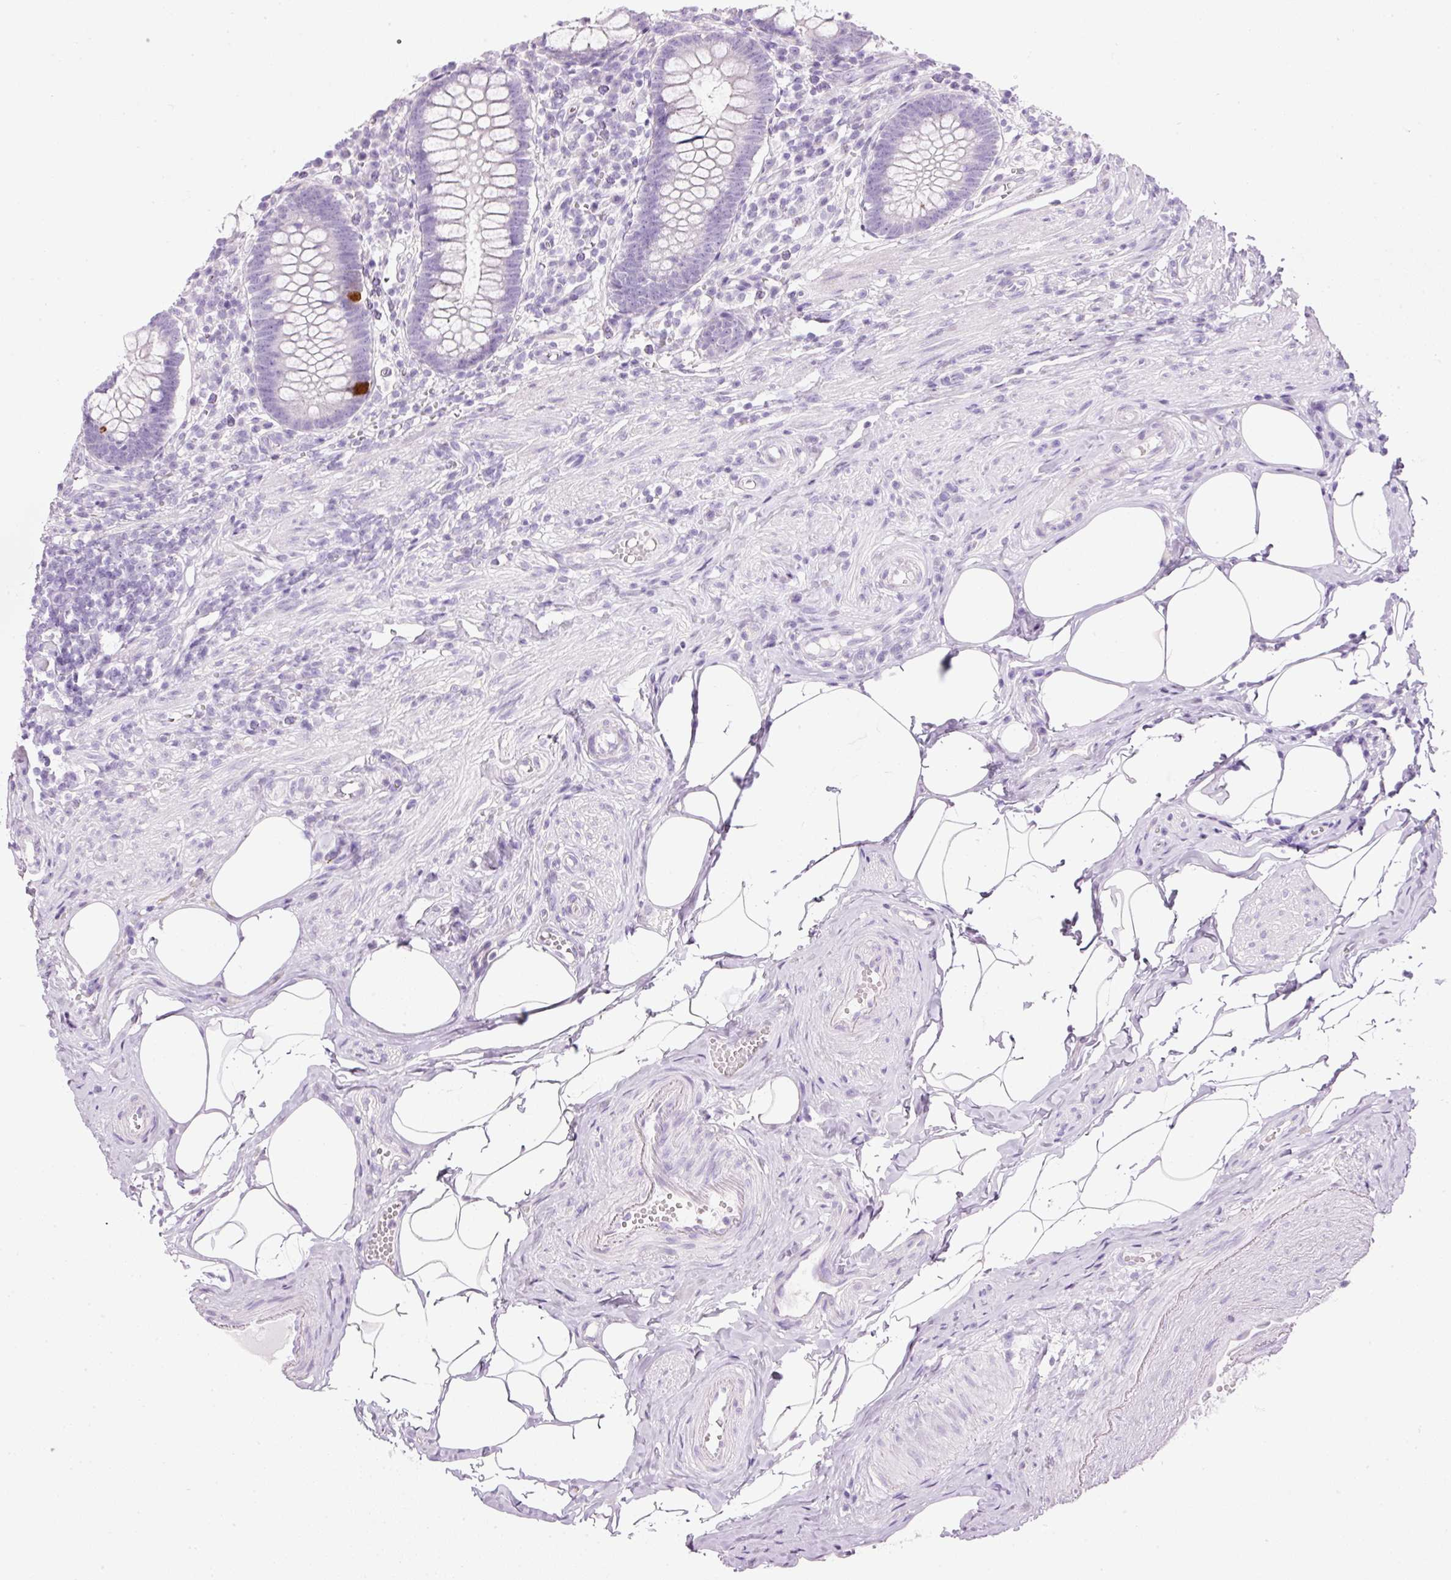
{"staining": {"intensity": "strong", "quantity": "<25%", "location": "cytoplasmic/membranous"}, "tissue": "appendix", "cell_type": "Glandular cells", "image_type": "normal", "snomed": [{"axis": "morphology", "description": "Normal tissue, NOS"}, {"axis": "topography", "description": "Appendix"}], "caption": "Glandular cells demonstrate medium levels of strong cytoplasmic/membranous positivity in approximately <25% of cells in unremarkable human appendix. (IHC, brightfield microscopy, high magnification).", "gene": "BSND", "patient": {"sex": "female", "age": 56}}